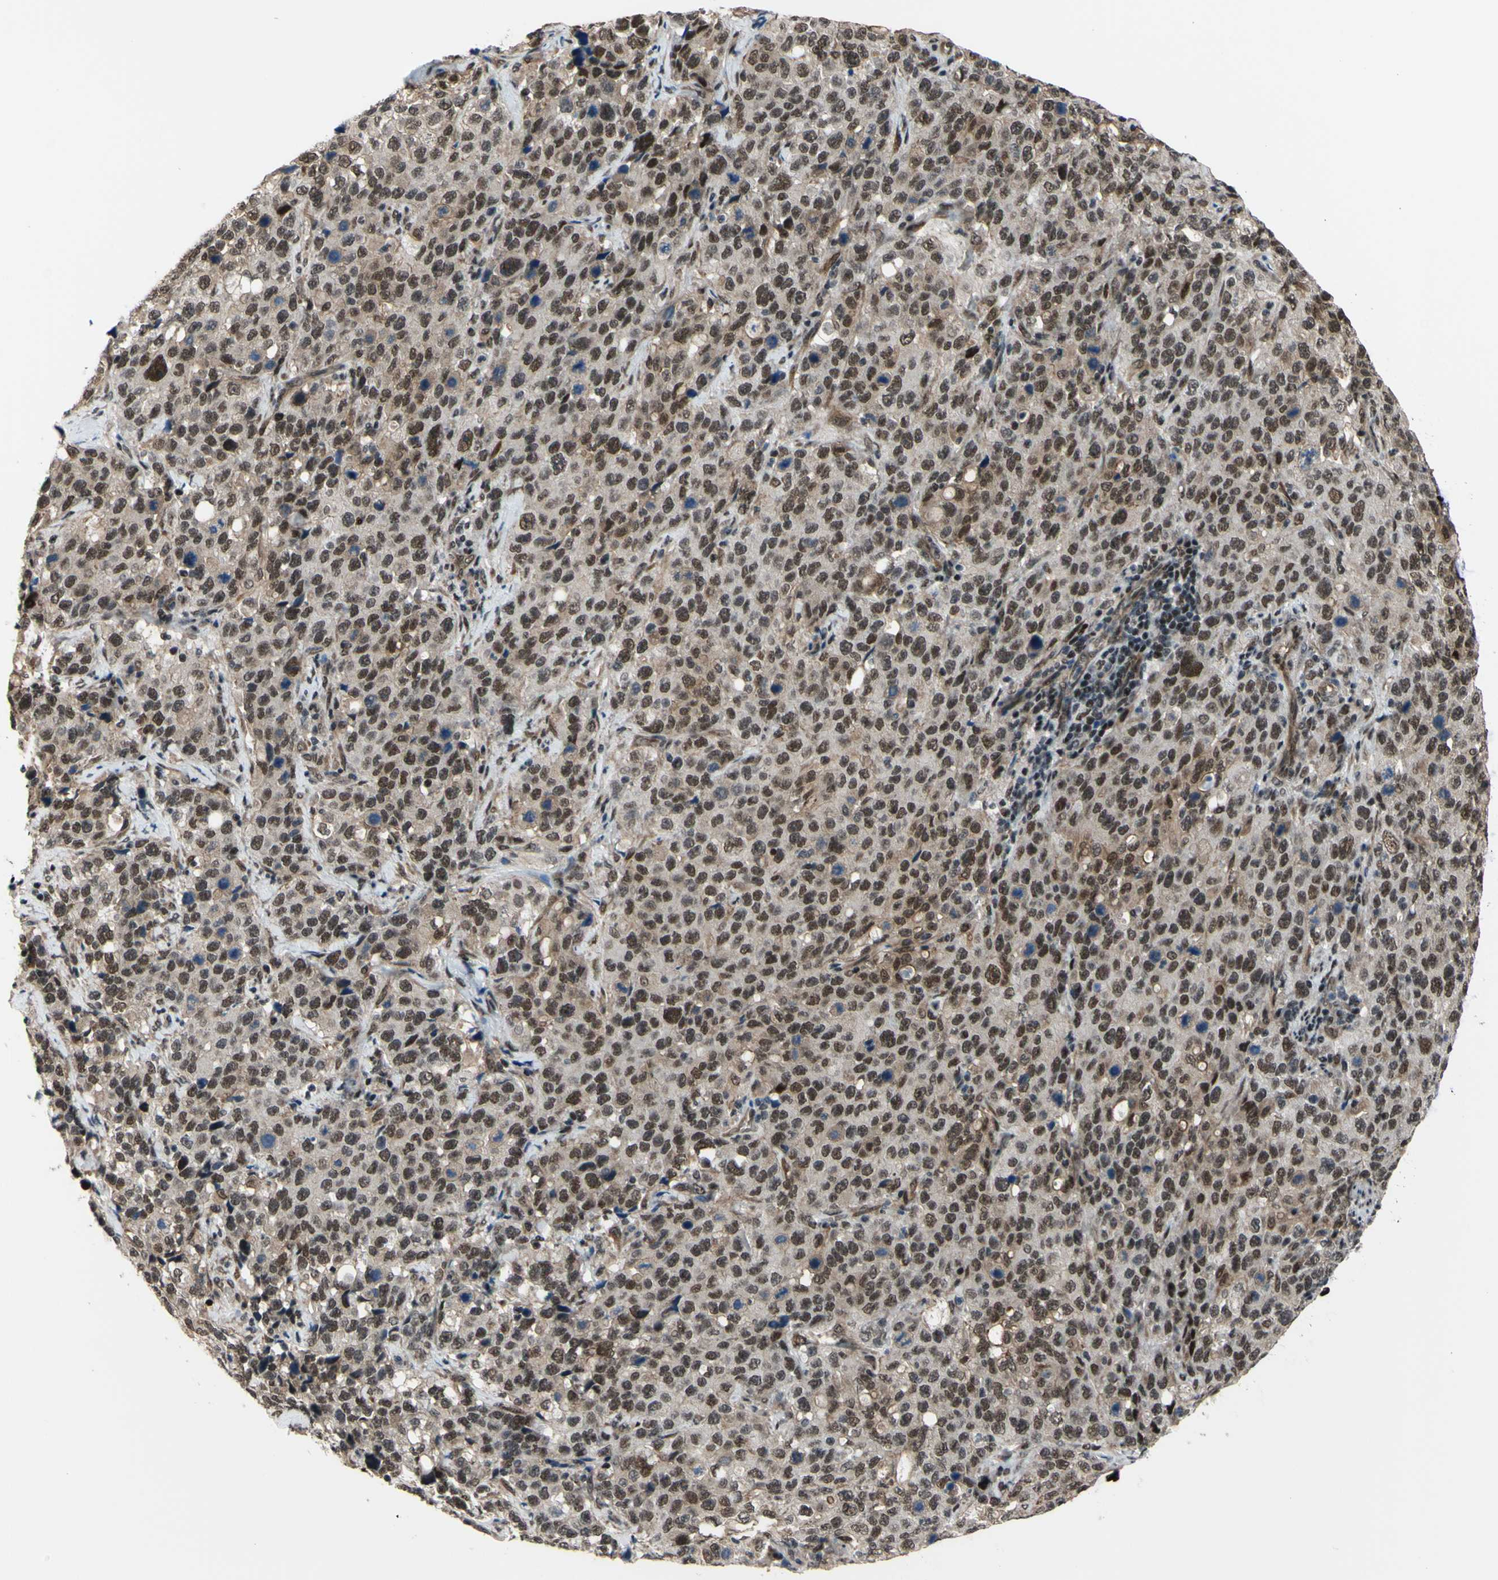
{"staining": {"intensity": "moderate", "quantity": ">75%", "location": "nuclear"}, "tissue": "stomach cancer", "cell_type": "Tumor cells", "image_type": "cancer", "snomed": [{"axis": "morphology", "description": "Normal tissue, NOS"}, {"axis": "morphology", "description": "Adenocarcinoma, NOS"}, {"axis": "topography", "description": "Stomach"}], "caption": "IHC staining of adenocarcinoma (stomach), which reveals medium levels of moderate nuclear staining in about >75% of tumor cells indicating moderate nuclear protein positivity. The staining was performed using DAB (brown) for protein detection and nuclei were counterstained in hematoxylin (blue).", "gene": "THAP12", "patient": {"sex": "male", "age": 48}}